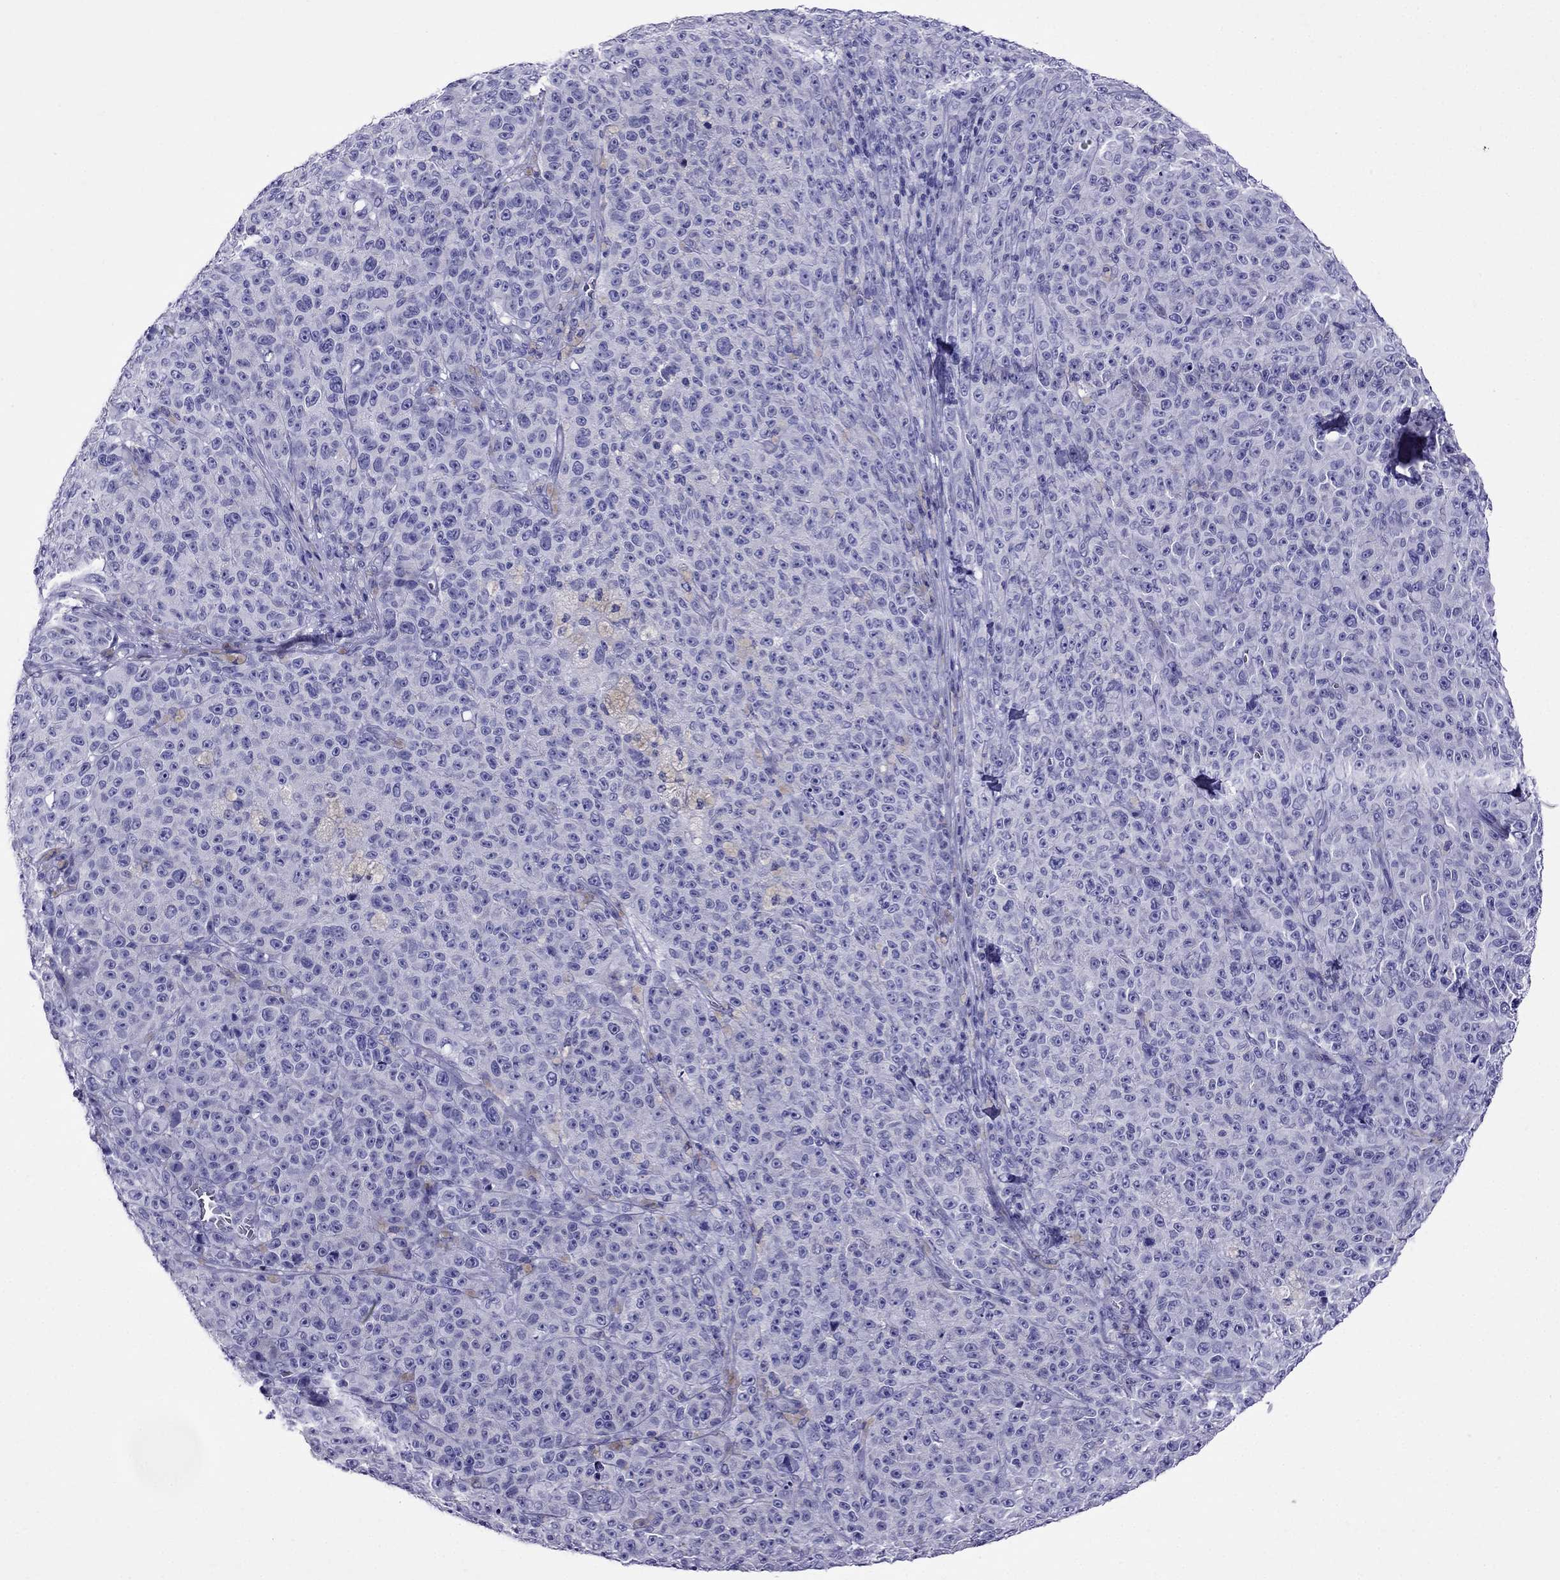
{"staining": {"intensity": "negative", "quantity": "none", "location": "none"}, "tissue": "melanoma", "cell_type": "Tumor cells", "image_type": "cancer", "snomed": [{"axis": "morphology", "description": "Malignant melanoma, NOS"}, {"axis": "topography", "description": "Skin"}], "caption": "Tumor cells are negative for protein expression in human melanoma.", "gene": "CRYBA1", "patient": {"sex": "female", "age": 82}}